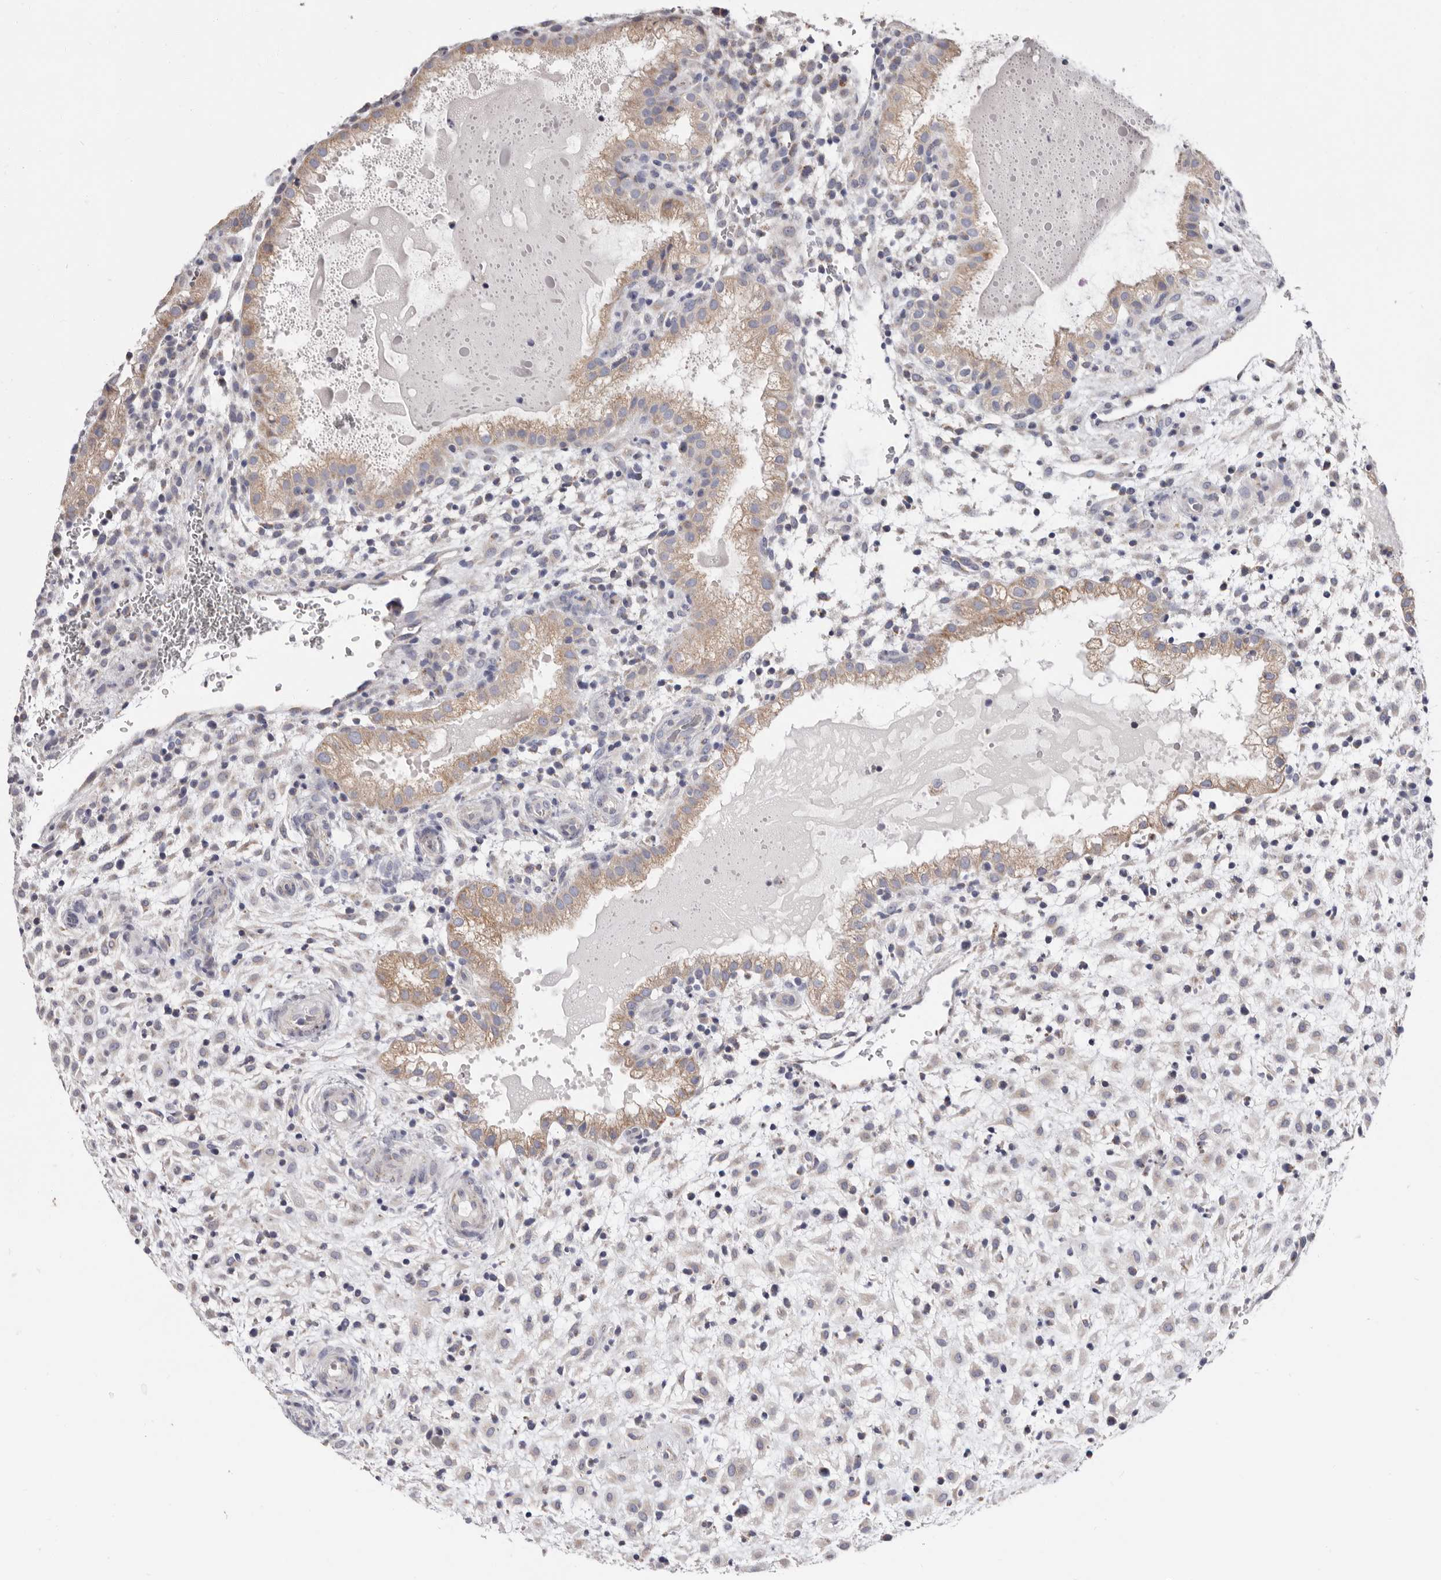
{"staining": {"intensity": "weak", "quantity": "<25%", "location": "cytoplasmic/membranous"}, "tissue": "placenta", "cell_type": "Decidual cells", "image_type": "normal", "snomed": [{"axis": "morphology", "description": "Normal tissue, NOS"}, {"axis": "topography", "description": "Placenta"}], "caption": "DAB (3,3'-diaminobenzidine) immunohistochemical staining of normal human placenta demonstrates no significant positivity in decidual cells.", "gene": "RSPO2", "patient": {"sex": "female", "age": 35}}